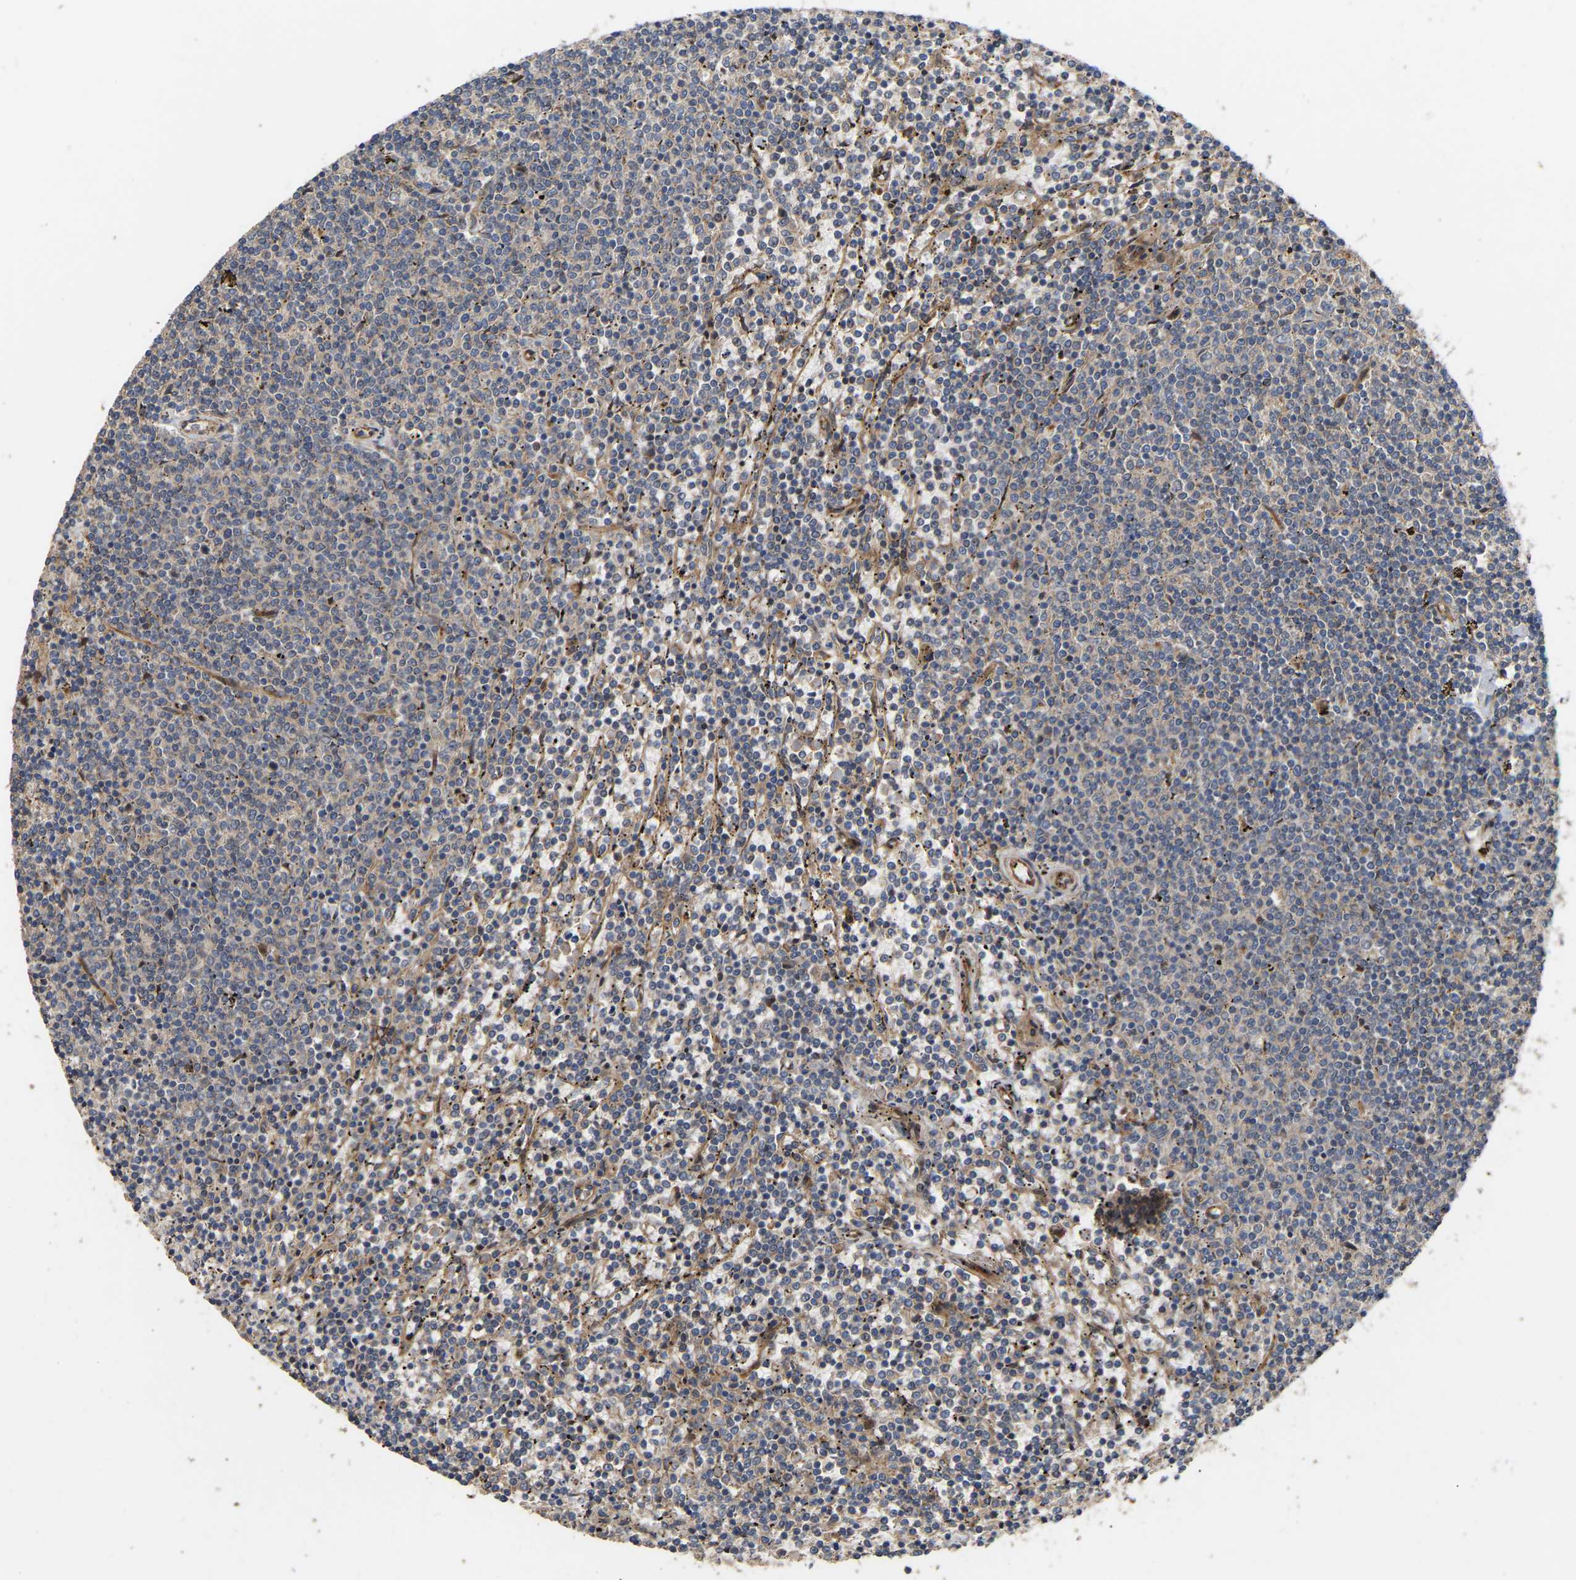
{"staining": {"intensity": "negative", "quantity": "none", "location": "none"}, "tissue": "lymphoma", "cell_type": "Tumor cells", "image_type": "cancer", "snomed": [{"axis": "morphology", "description": "Malignant lymphoma, non-Hodgkin's type, Low grade"}, {"axis": "topography", "description": "Spleen"}], "caption": "Immunohistochemical staining of human malignant lymphoma, non-Hodgkin's type (low-grade) displays no significant positivity in tumor cells.", "gene": "STAU1", "patient": {"sex": "female", "age": 50}}